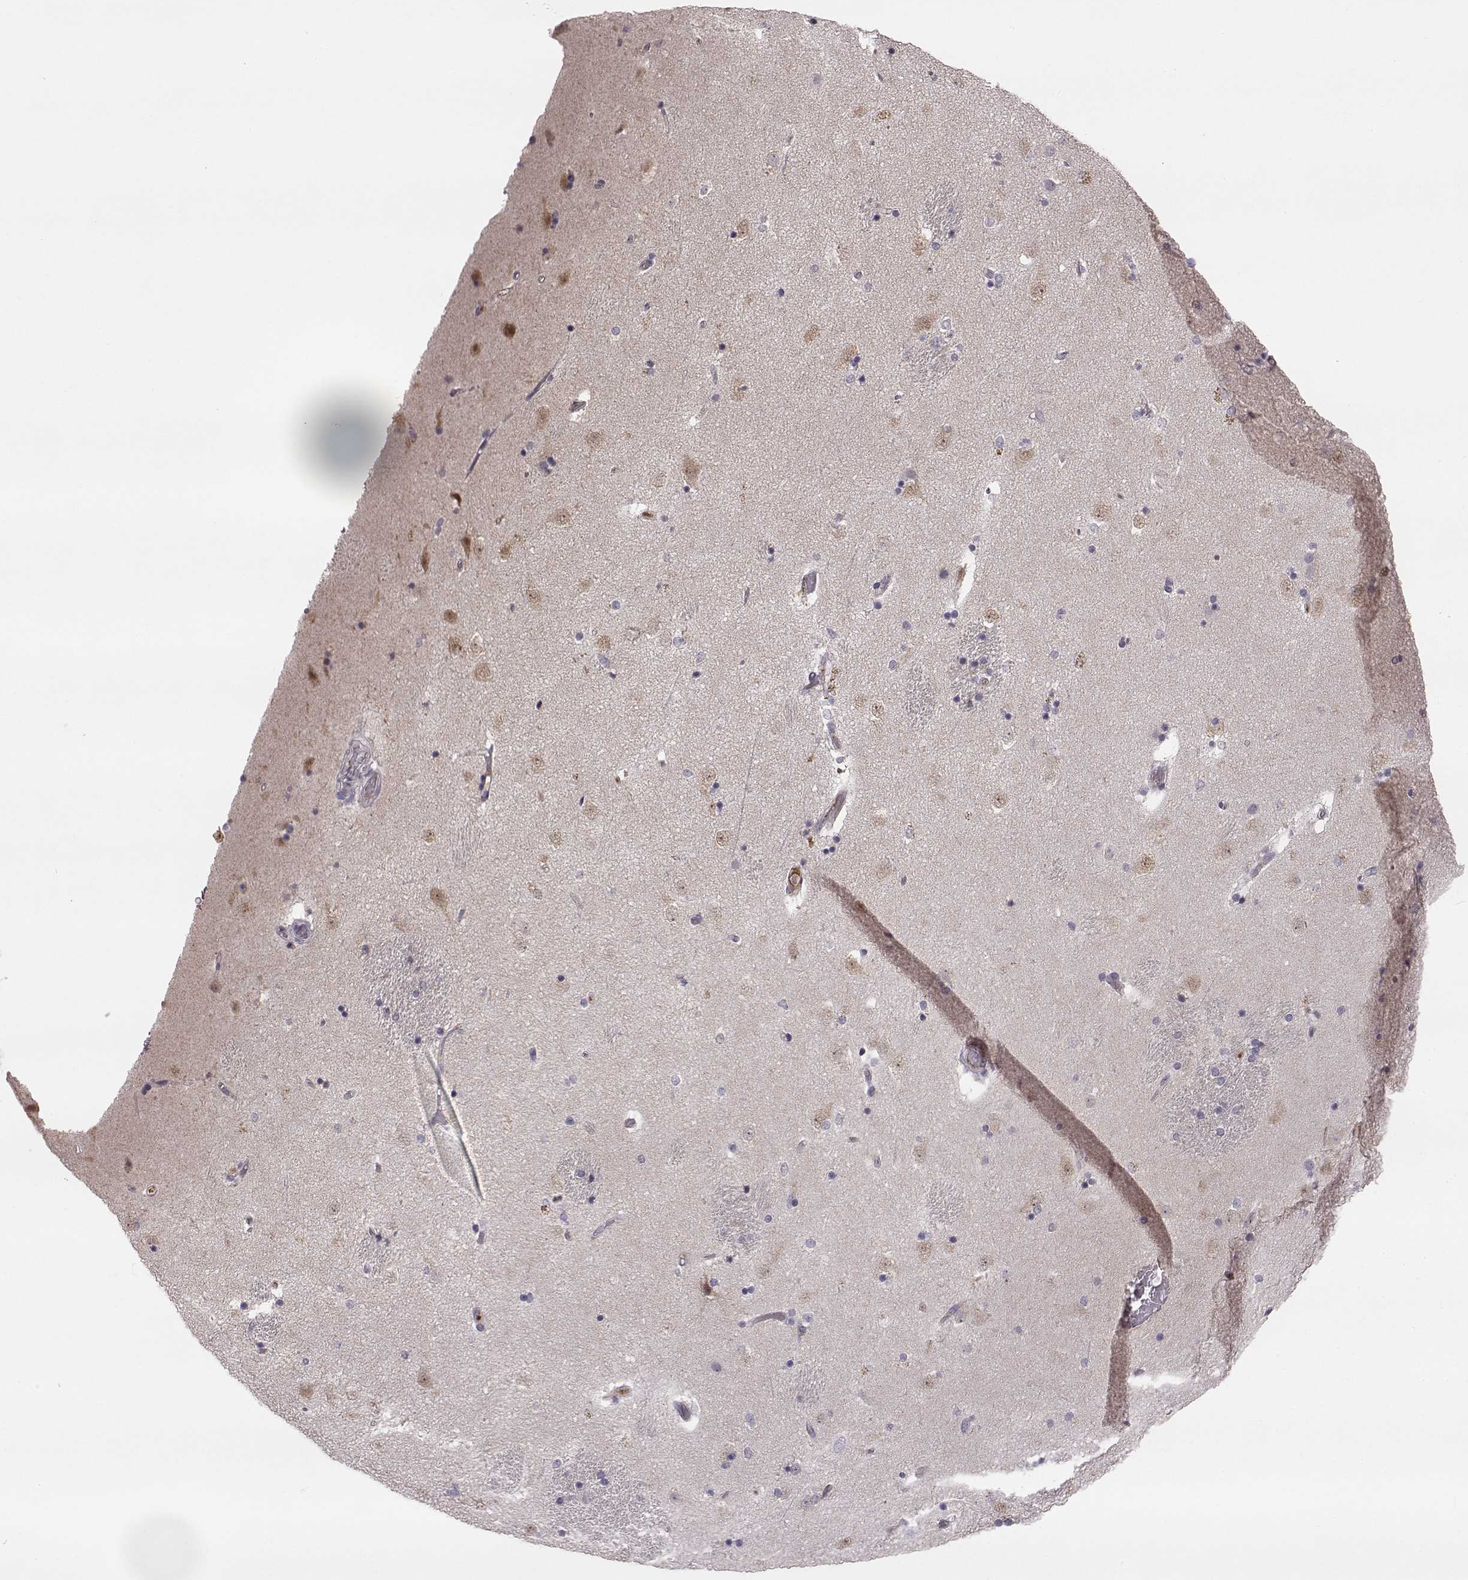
{"staining": {"intensity": "negative", "quantity": "none", "location": "none"}, "tissue": "caudate", "cell_type": "Glial cells", "image_type": "normal", "snomed": [{"axis": "morphology", "description": "Normal tissue, NOS"}, {"axis": "topography", "description": "Lateral ventricle wall"}], "caption": "Benign caudate was stained to show a protein in brown. There is no significant expression in glial cells. (Immunohistochemistry, brightfield microscopy, high magnification).", "gene": "YJEFN3", "patient": {"sex": "male", "age": 51}}